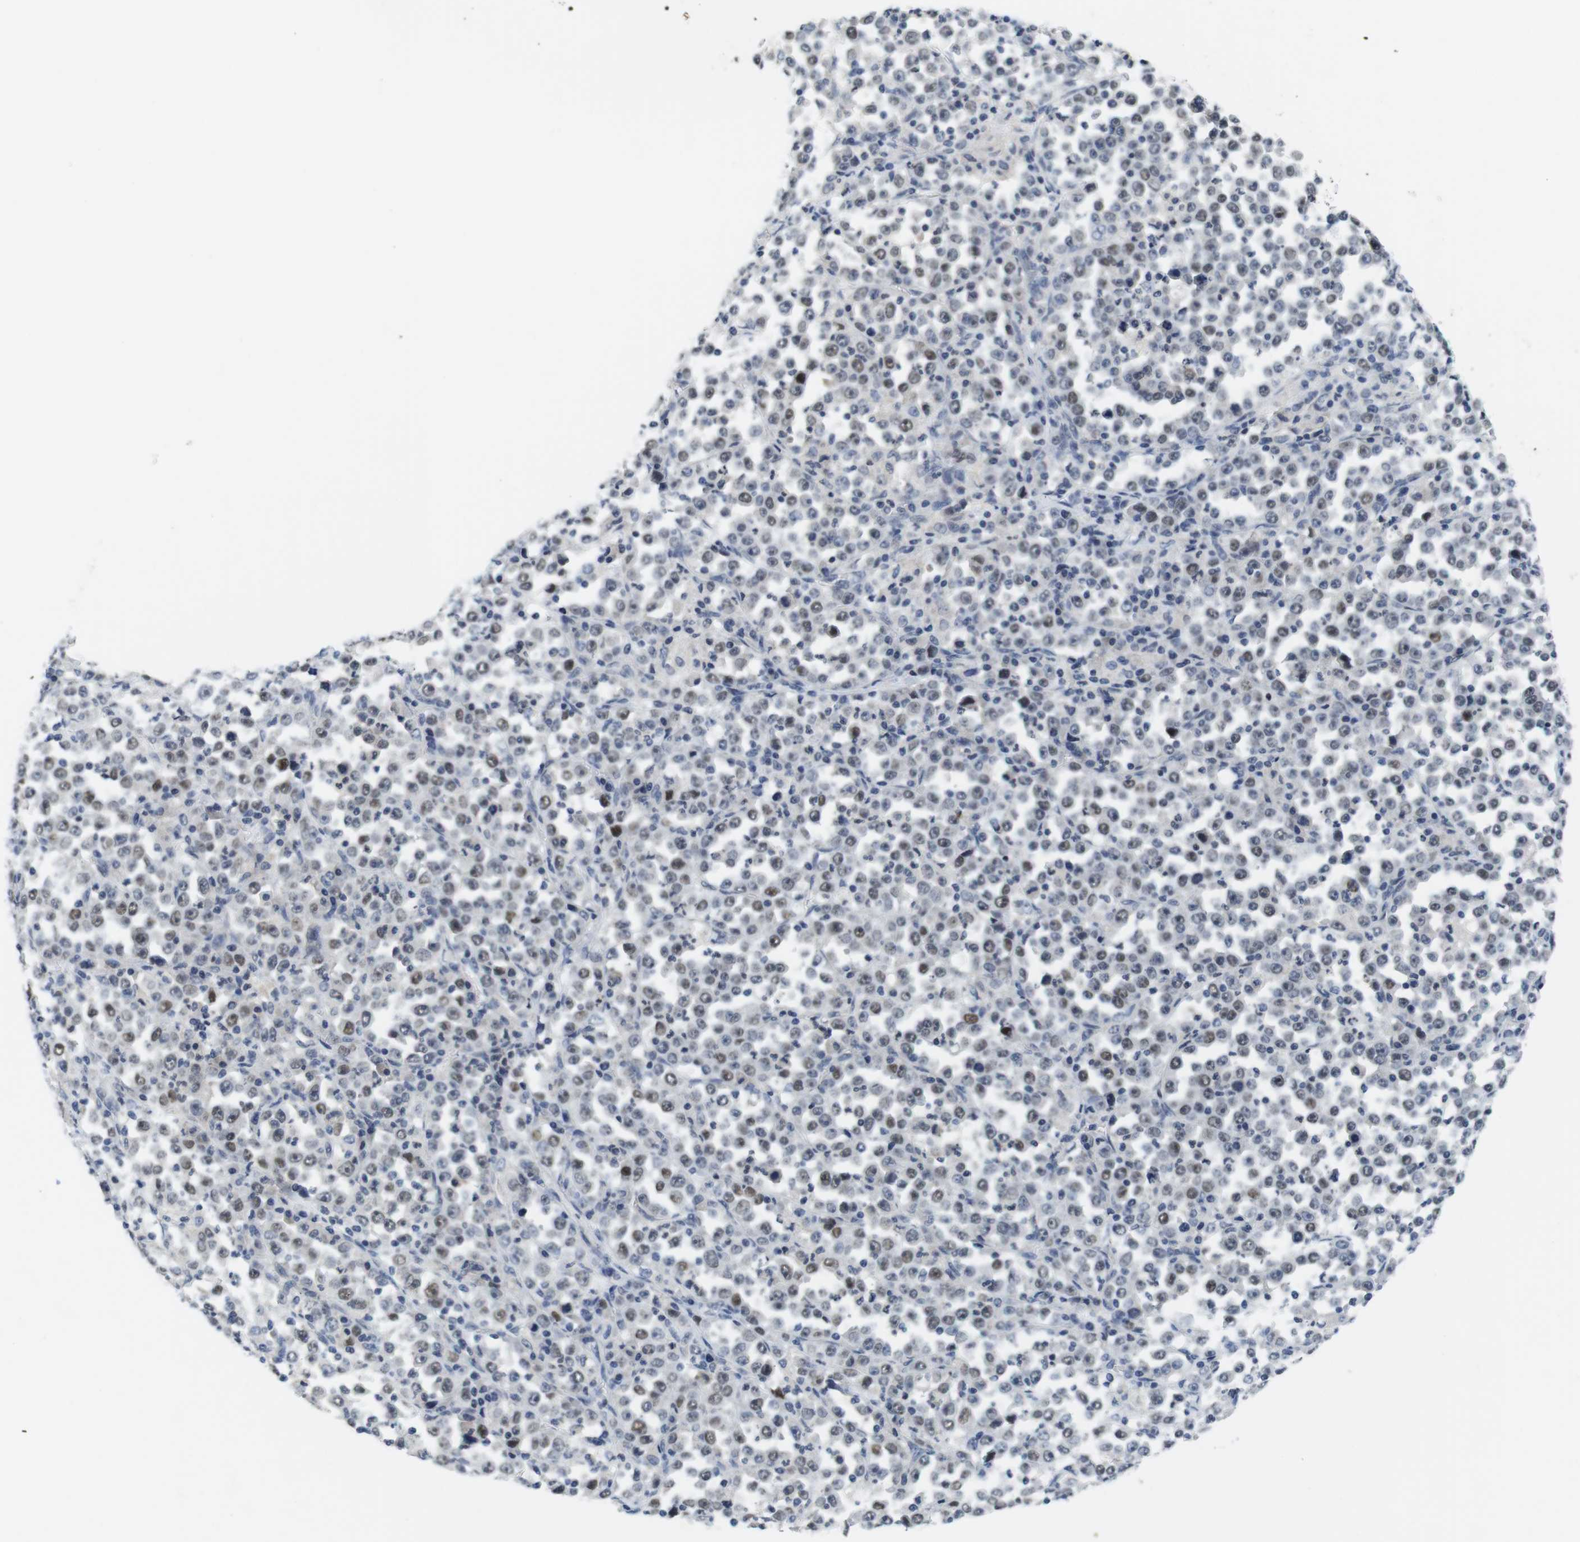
{"staining": {"intensity": "weak", "quantity": "25%-75%", "location": "nuclear"}, "tissue": "stomach cancer", "cell_type": "Tumor cells", "image_type": "cancer", "snomed": [{"axis": "morphology", "description": "Normal tissue, NOS"}, {"axis": "morphology", "description": "Adenocarcinoma, NOS"}, {"axis": "topography", "description": "Stomach, upper"}, {"axis": "topography", "description": "Stomach"}], "caption": "This is a micrograph of IHC staining of stomach cancer, which shows weak expression in the nuclear of tumor cells.", "gene": "SKP2", "patient": {"sex": "male", "age": 59}}